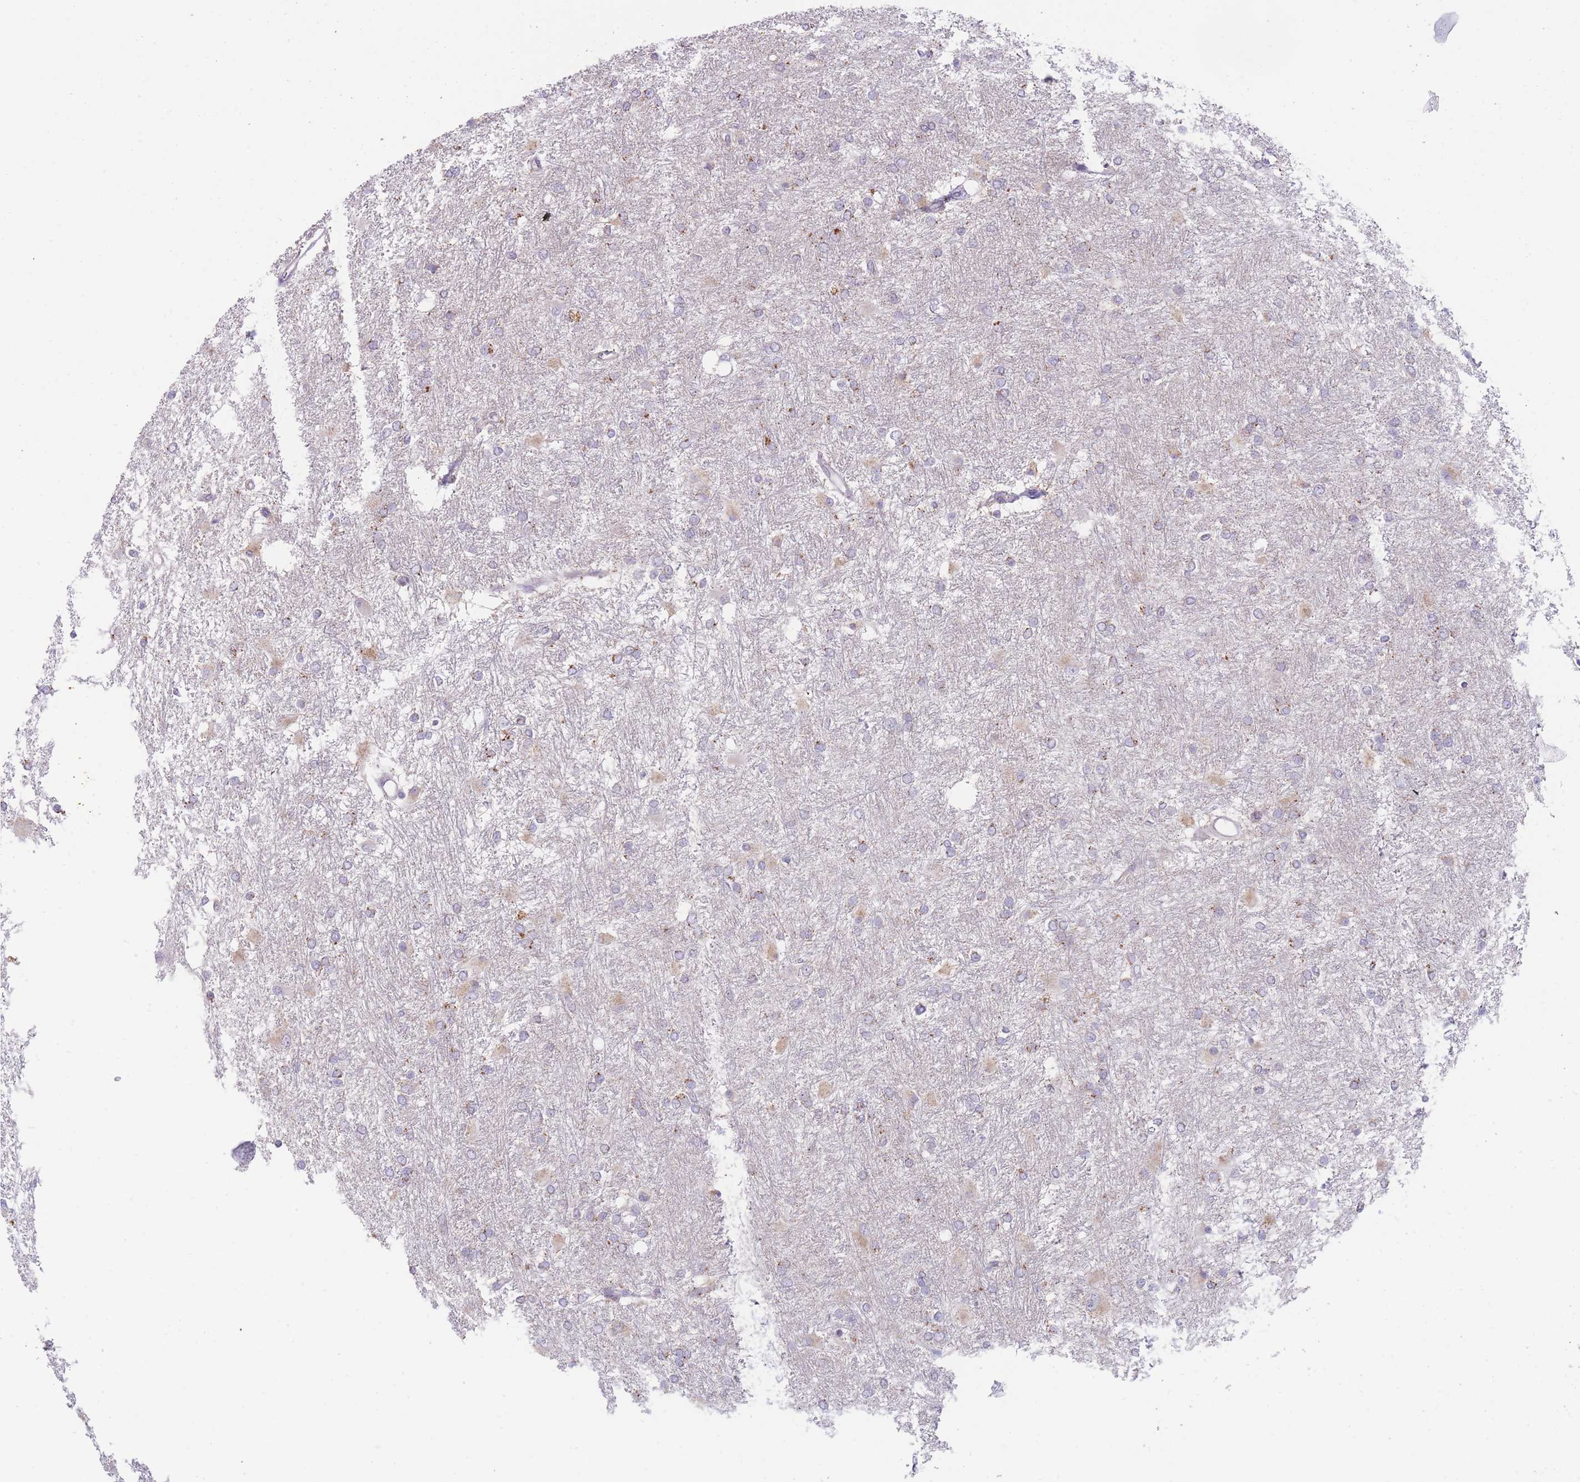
{"staining": {"intensity": "moderate", "quantity": "<25%", "location": "cytoplasmic/membranous"}, "tissue": "glioma", "cell_type": "Tumor cells", "image_type": "cancer", "snomed": [{"axis": "morphology", "description": "Glioma, malignant, High grade"}, {"axis": "topography", "description": "Brain"}], "caption": "High-grade glioma (malignant) stained for a protein (brown) shows moderate cytoplasmic/membranous positive expression in about <25% of tumor cells.", "gene": "BOLA2B", "patient": {"sex": "female", "age": 50}}